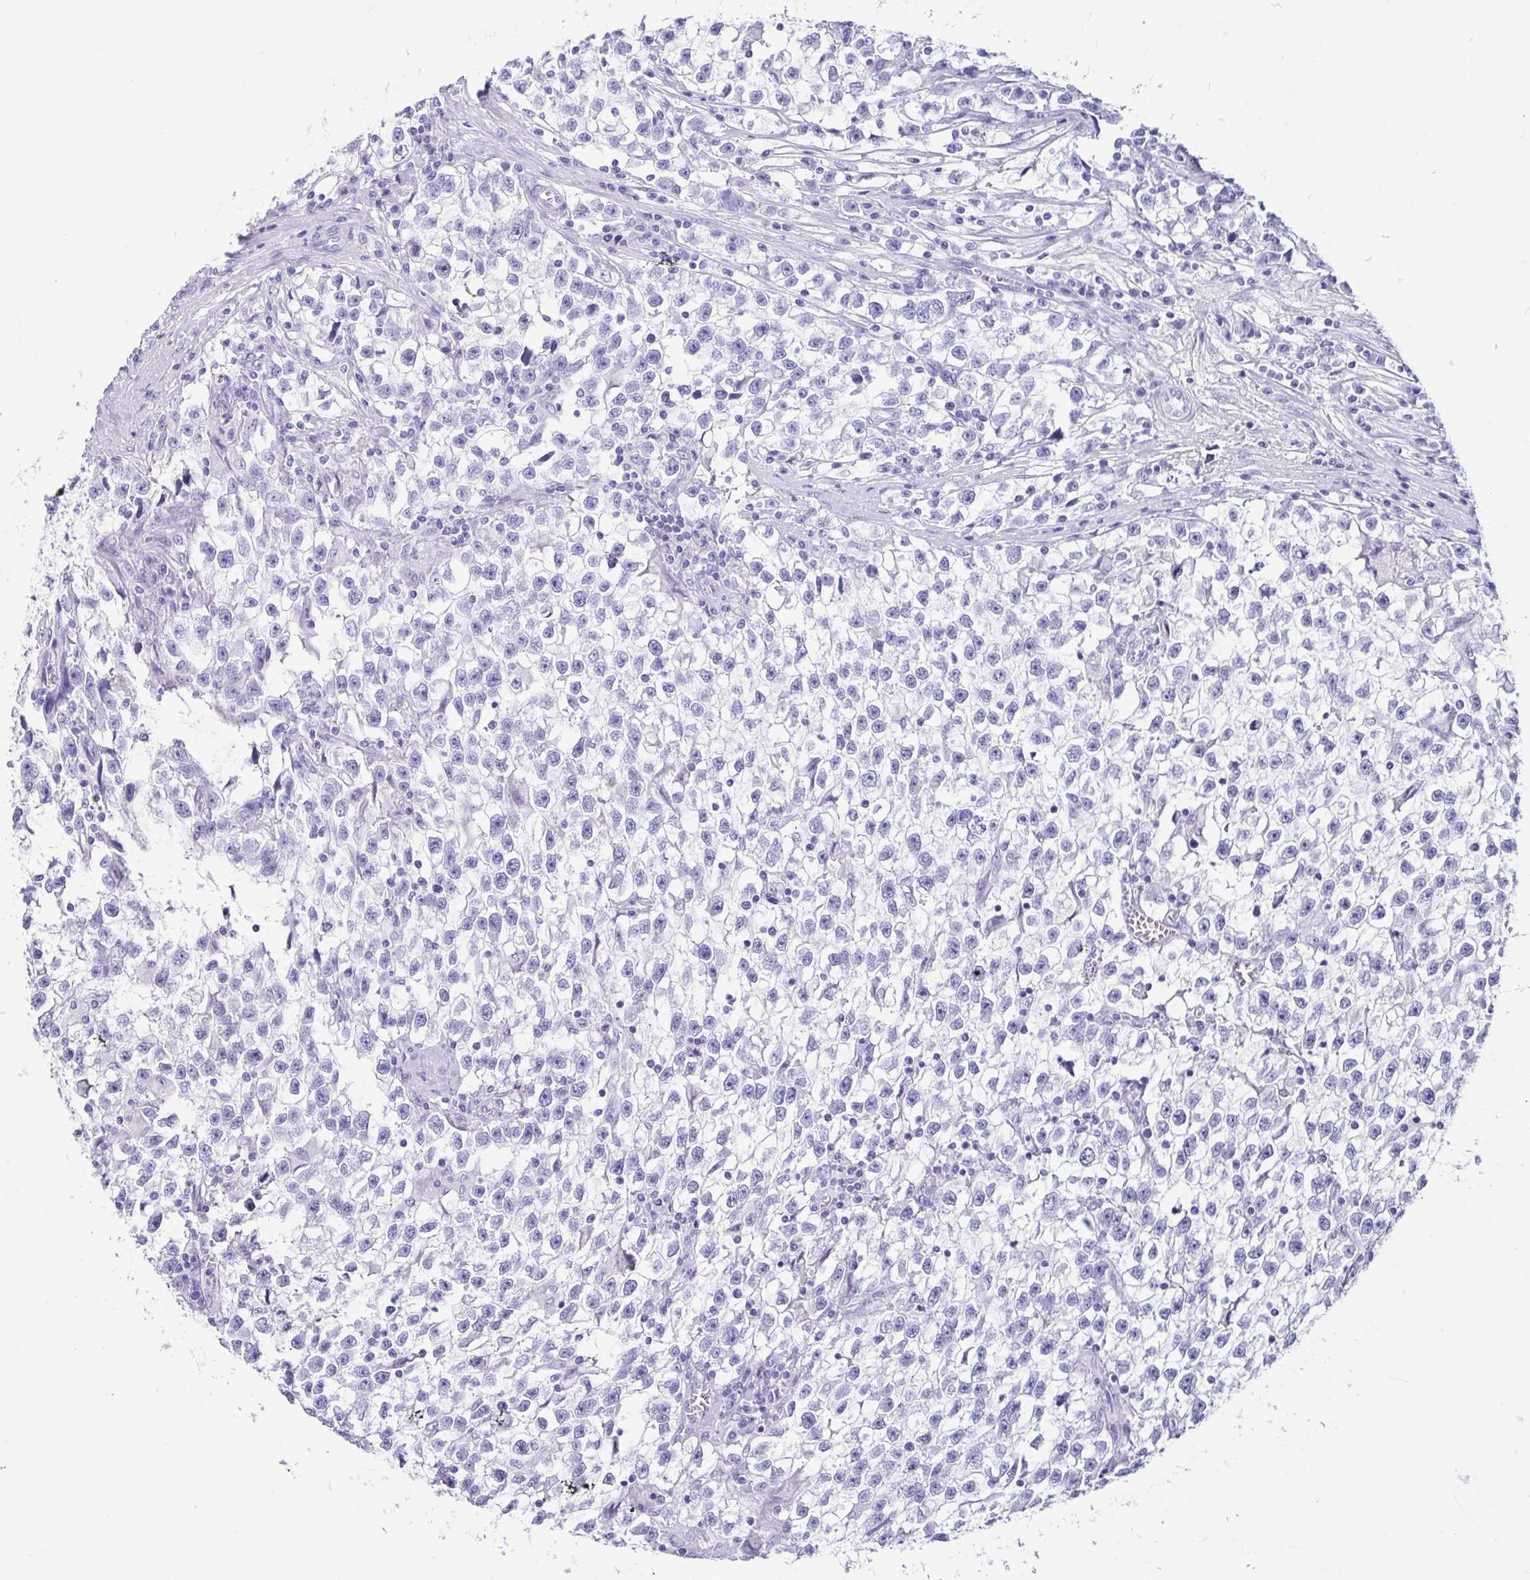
{"staining": {"intensity": "negative", "quantity": "none", "location": "none"}, "tissue": "testis cancer", "cell_type": "Tumor cells", "image_type": "cancer", "snomed": [{"axis": "morphology", "description": "Seminoma, NOS"}, {"axis": "topography", "description": "Testis"}], "caption": "An IHC image of testis seminoma is shown. There is no staining in tumor cells of testis seminoma.", "gene": "CD164L2", "patient": {"sex": "male", "age": 31}}